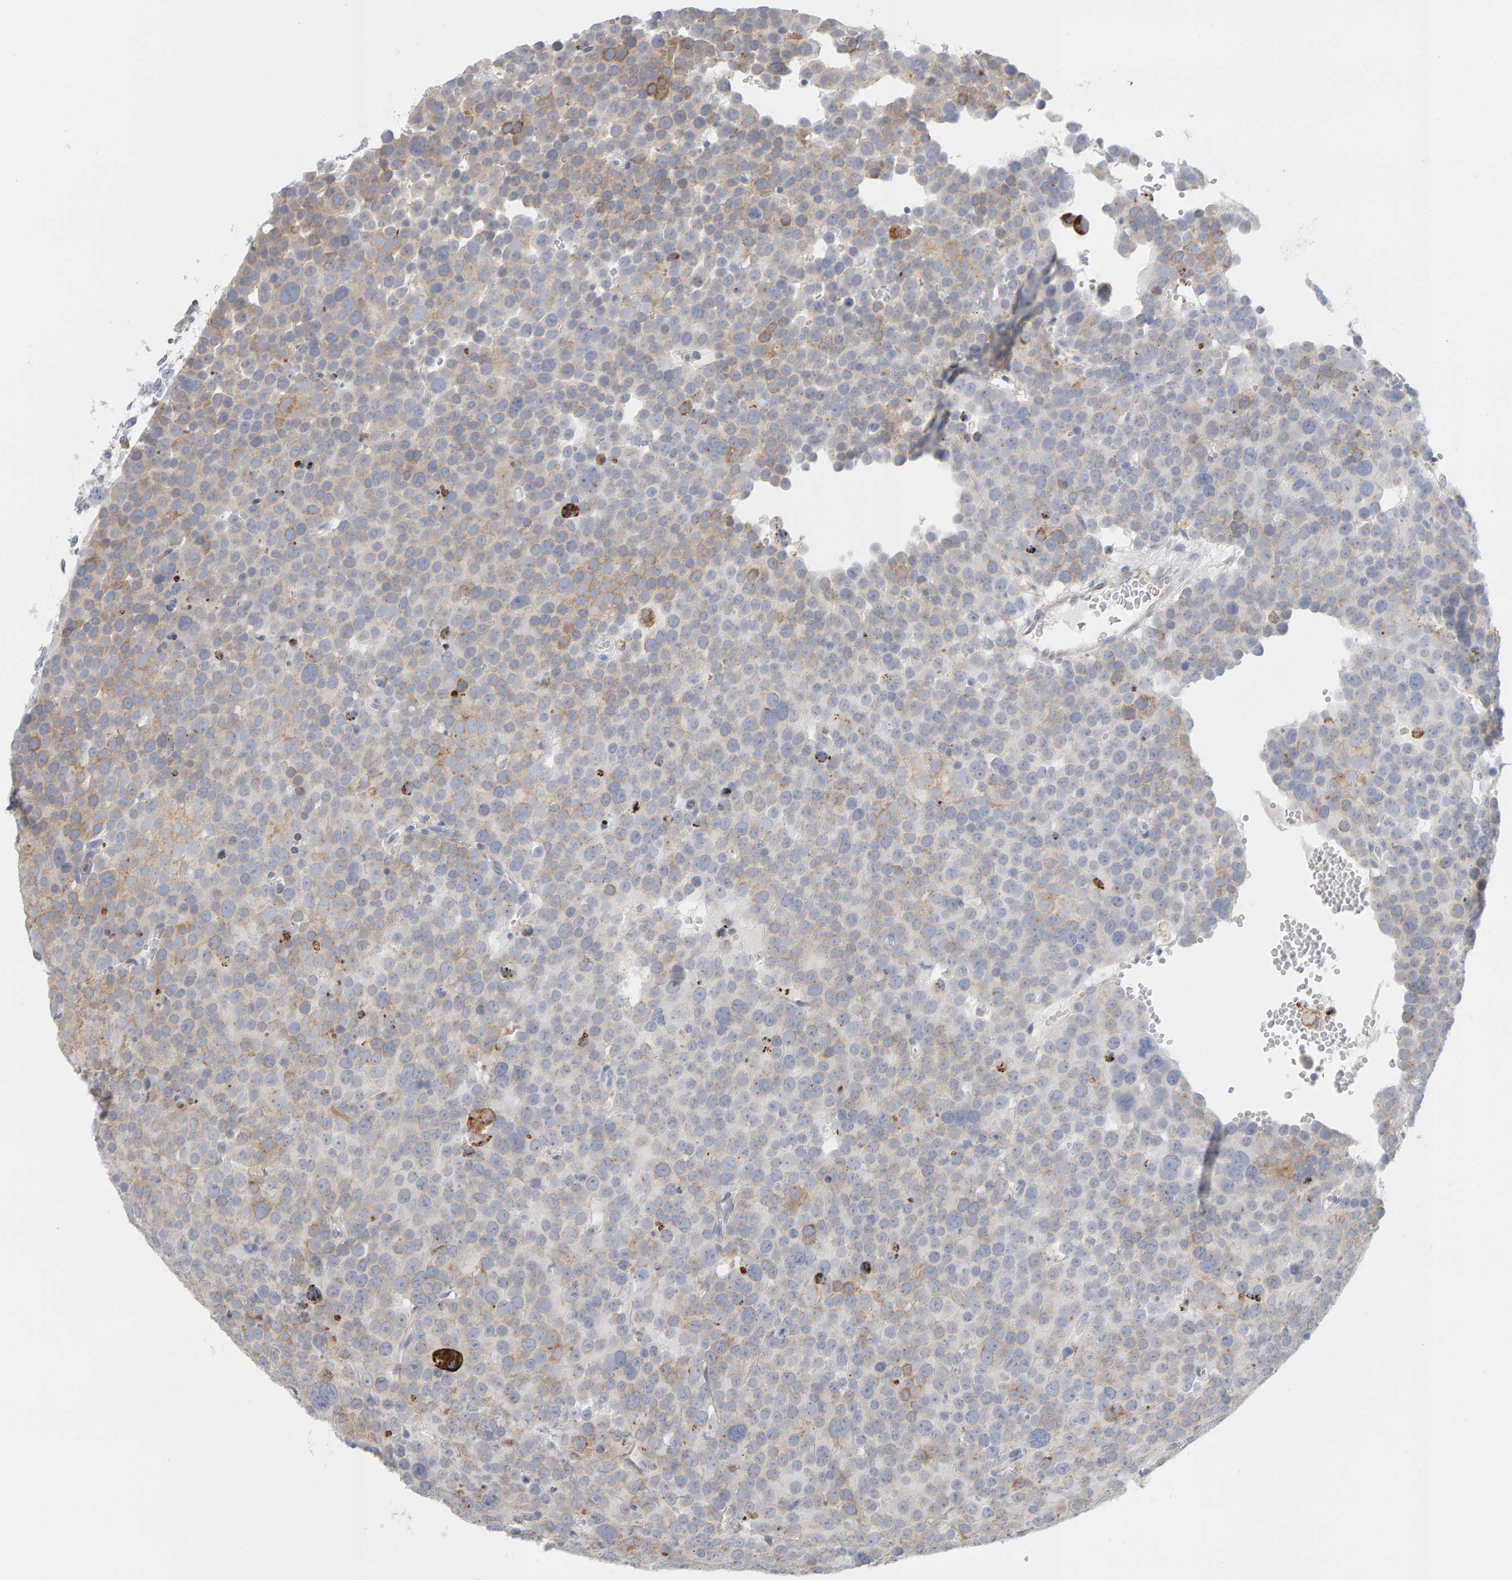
{"staining": {"intensity": "weak", "quantity": "25%-75%", "location": "cytoplasmic/membranous"}, "tissue": "testis cancer", "cell_type": "Tumor cells", "image_type": "cancer", "snomed": [{"axis": "morphology", "description": "Seminoma, NOS"}, {"axis": "topography", "description": "Testis"}], "caption": "DAB immunohistochemical staining of testis cancer exhibits weak cytoplasmic/membranous protein expression in about 25%-75% of tumor cells. (DAB = brown stain, brightfield microscopy at high magnification).", "gene": "ENGASE", "patient": {"sex": "male", "age": 71}}